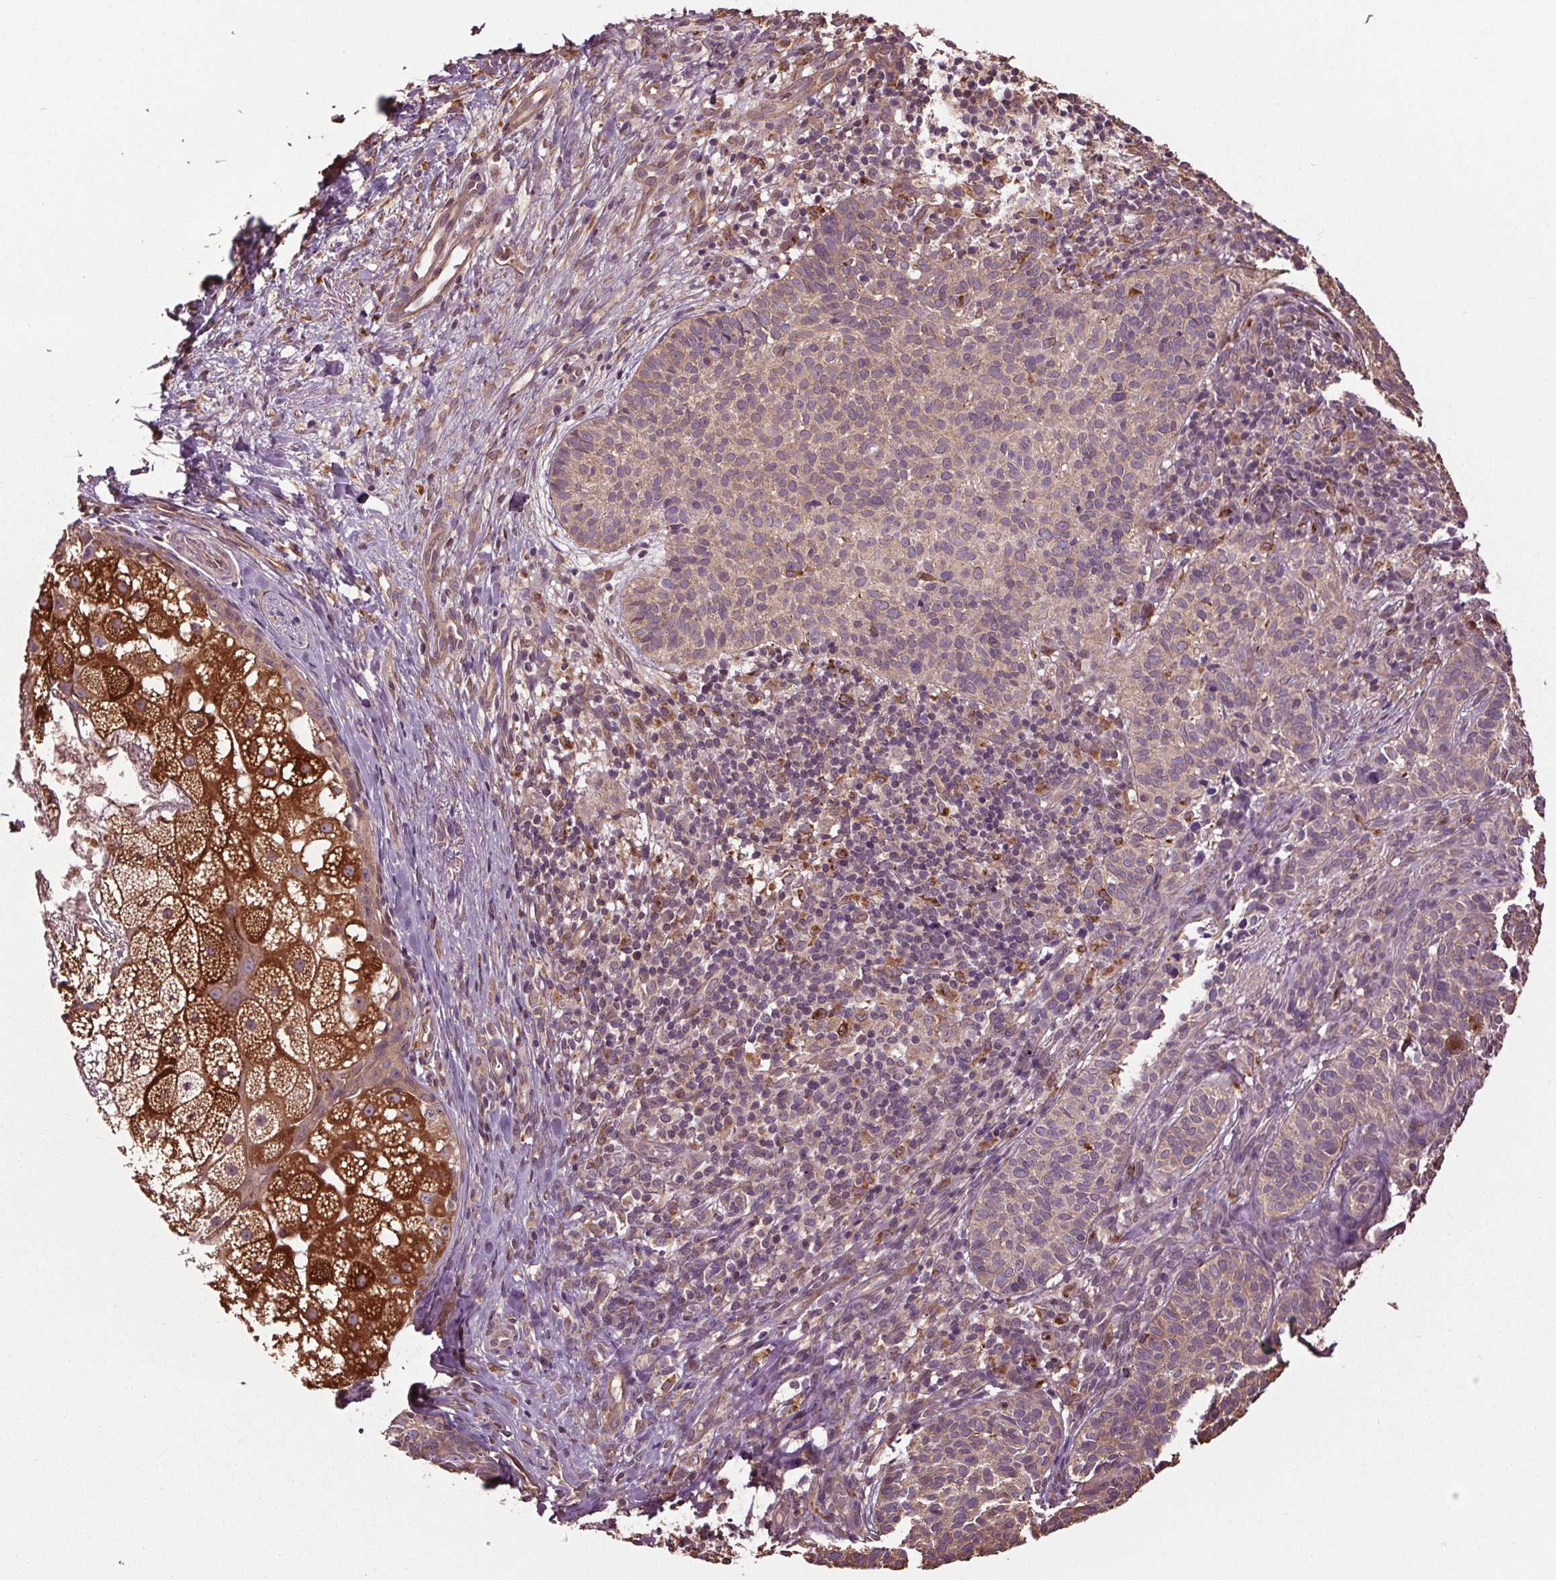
{"staining": {"intensity": "weak", "quantity": "25%-75%", "location": "cytoplasmic/membranous"}, "tissue": "skin cancer", "cell_type": "Tumor cells", "image_type": "cancer", "snomed": [{"axis": "morphology", "description": "Basal cell carcinoma"}, {"axis": "topography", "description": "Skin"}], "caption": "Weak cytoplasmic/membranous protein positivity is identified in approximately 25%-75% of tumor cells in skin basal cell carcinoma. (Stains: DAB (3,3'-diaminobenzidine) in brown, nuclei in blue, Microscopy: brightfield microscopy at high magnification).", "gene": "RNPEP", "patient": {"sex": "male", "age": 57}}